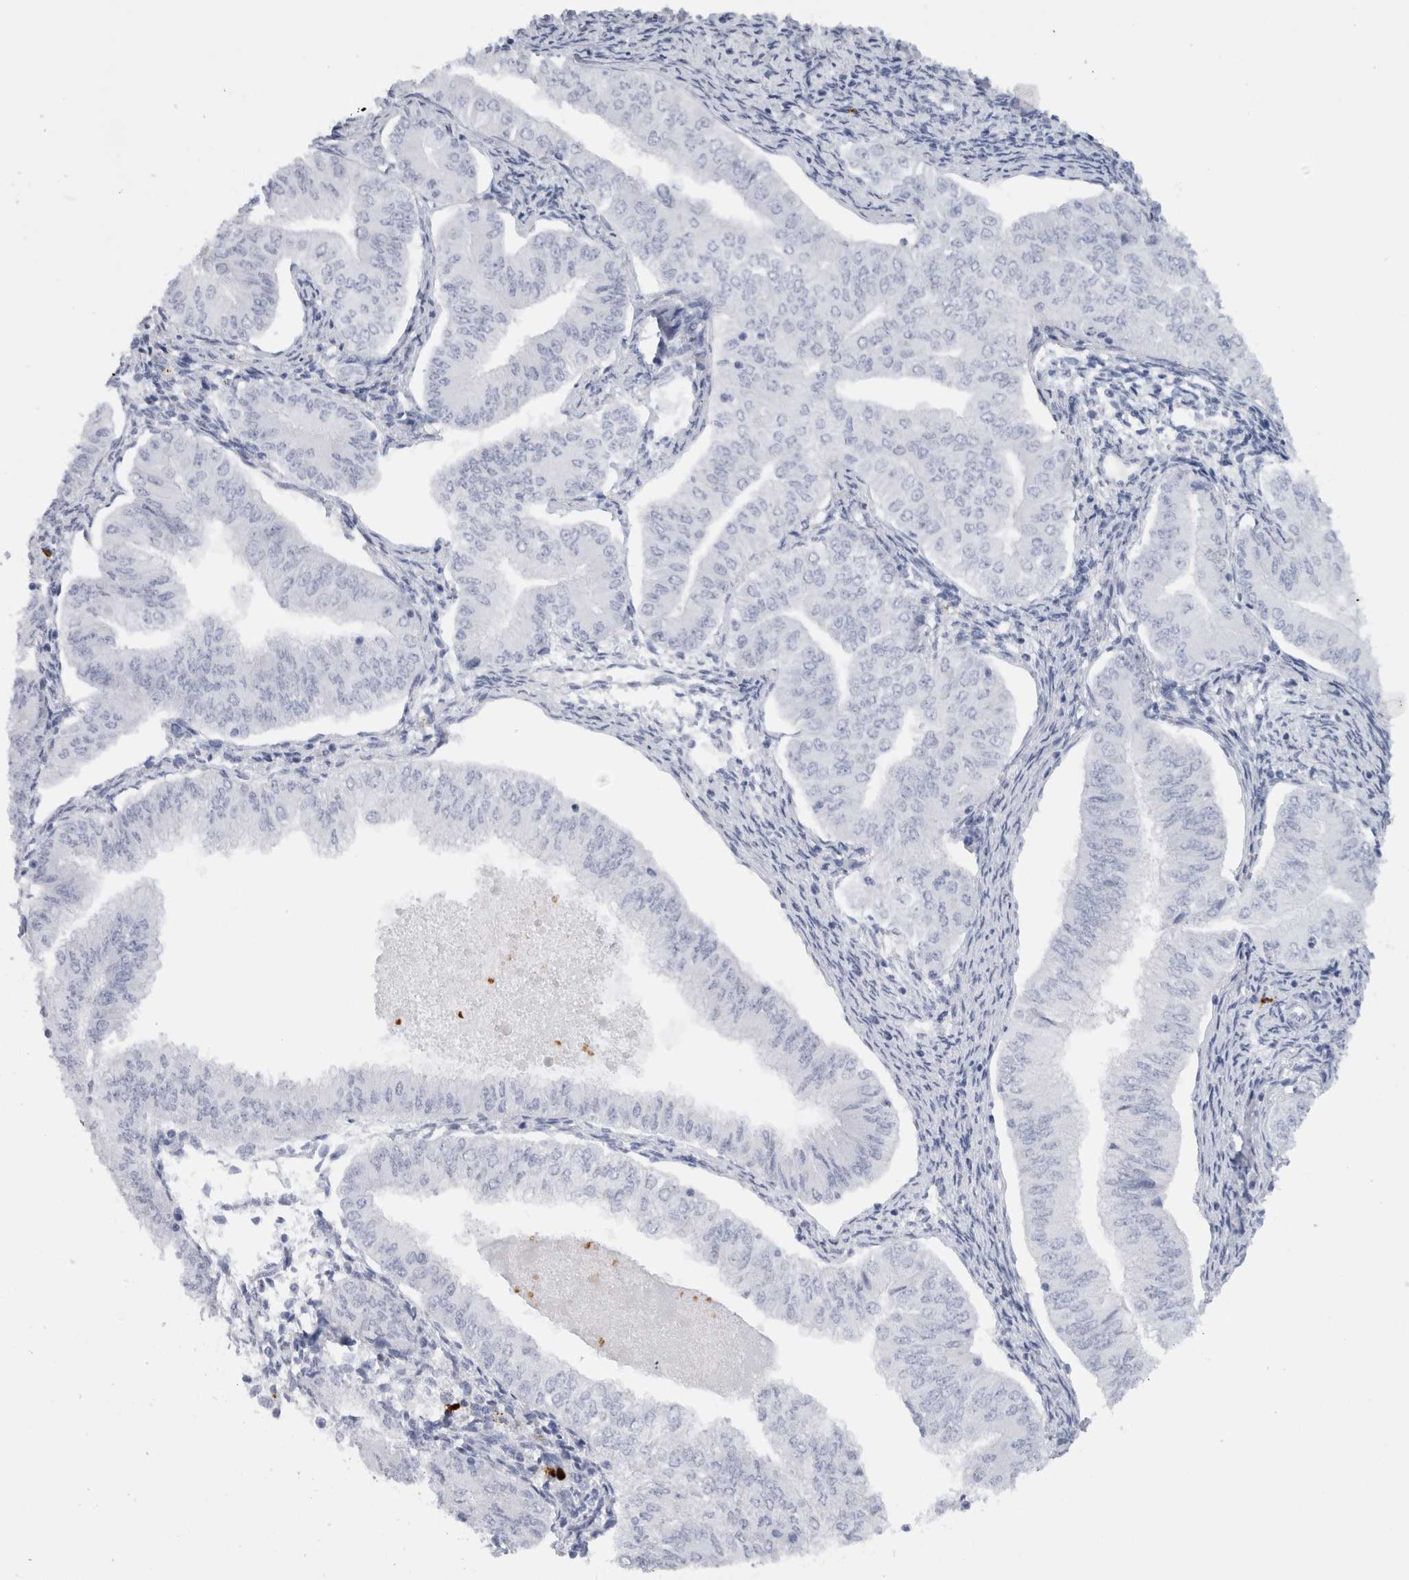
{"staining": {"intensity": "negative", "quantity": "none", "location": "none"}, "tissue": "endometrial cancer", "cell_type": "Tumor cells", "image_type": "cancer", "snomed": [{"axis": "morphology", "description": "Normal tissue, NOS"}, {"axis": "morphology", "description": "Adenocarcinoma, NOS"}, {"axis": "topography", "description": "Endometrium"}], "caption": "IHC micrograph of neoplastic tissue: human endometrial cancer (adenocarcinoma) stained with DAB (3,3'-diaminobenzidine) demonstrates no significant protein positivity in tumor cells.", "gene": "S100A8", "patient": {"sex": "female", "age": 53}}